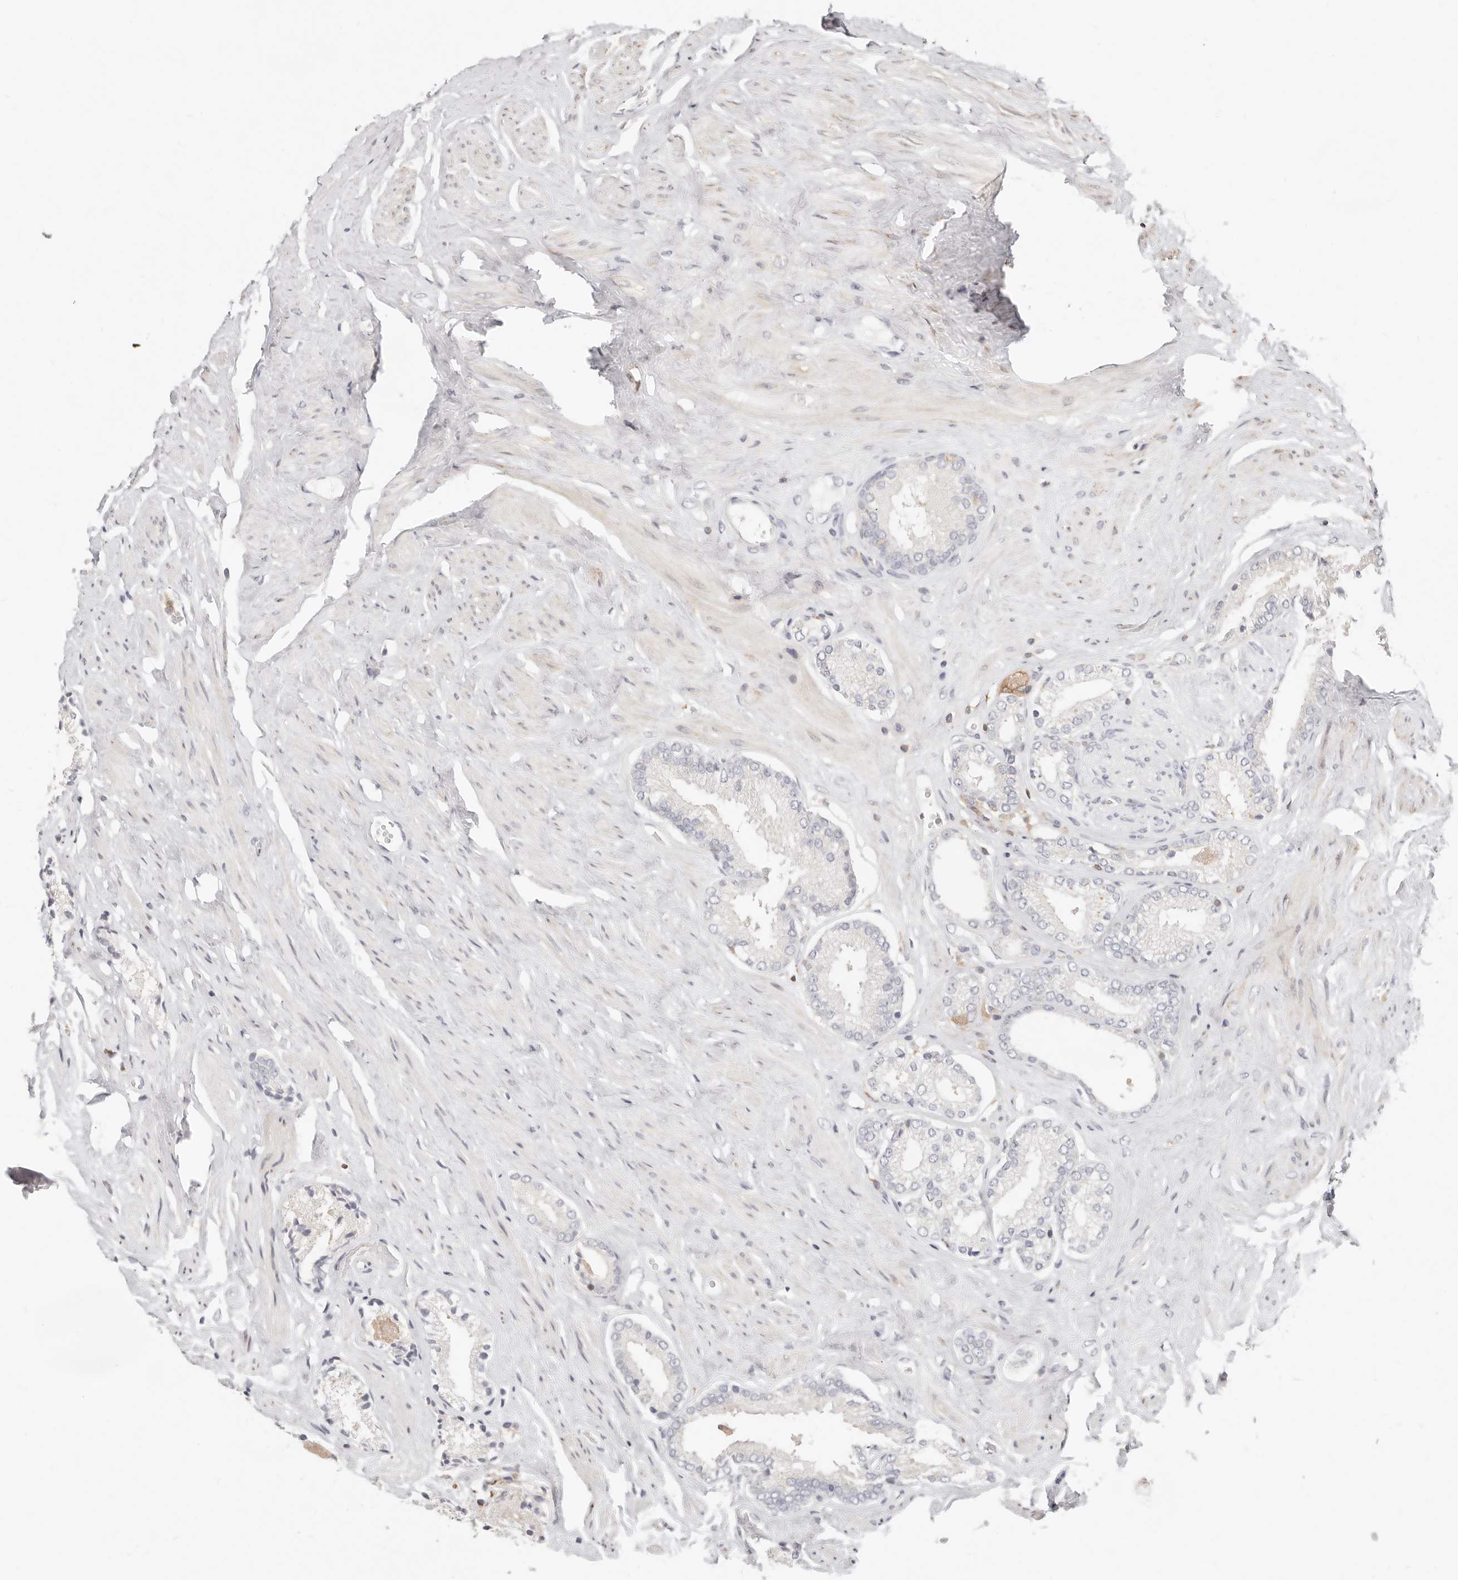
{"staining": {"intensity": "negative", "quantity": "none", "location": "none"}, "tissue": "prostate cancer", "cell_type": "Tumor cells", "image_type": "cancer", "snomed": [{"axis": "morphology", "description": "Adenocarcinoma, Low grade"}, {"axis": "topography", "description": "Prostate"}], "caption": "High power microscopy photomicrograph of an immunohistochemistry photomicrograph of prostate cancer, revealing no significant expression in tumor cells.", "gene": "TMEM63B", "patient": {"sex": "male", "age": 71}}